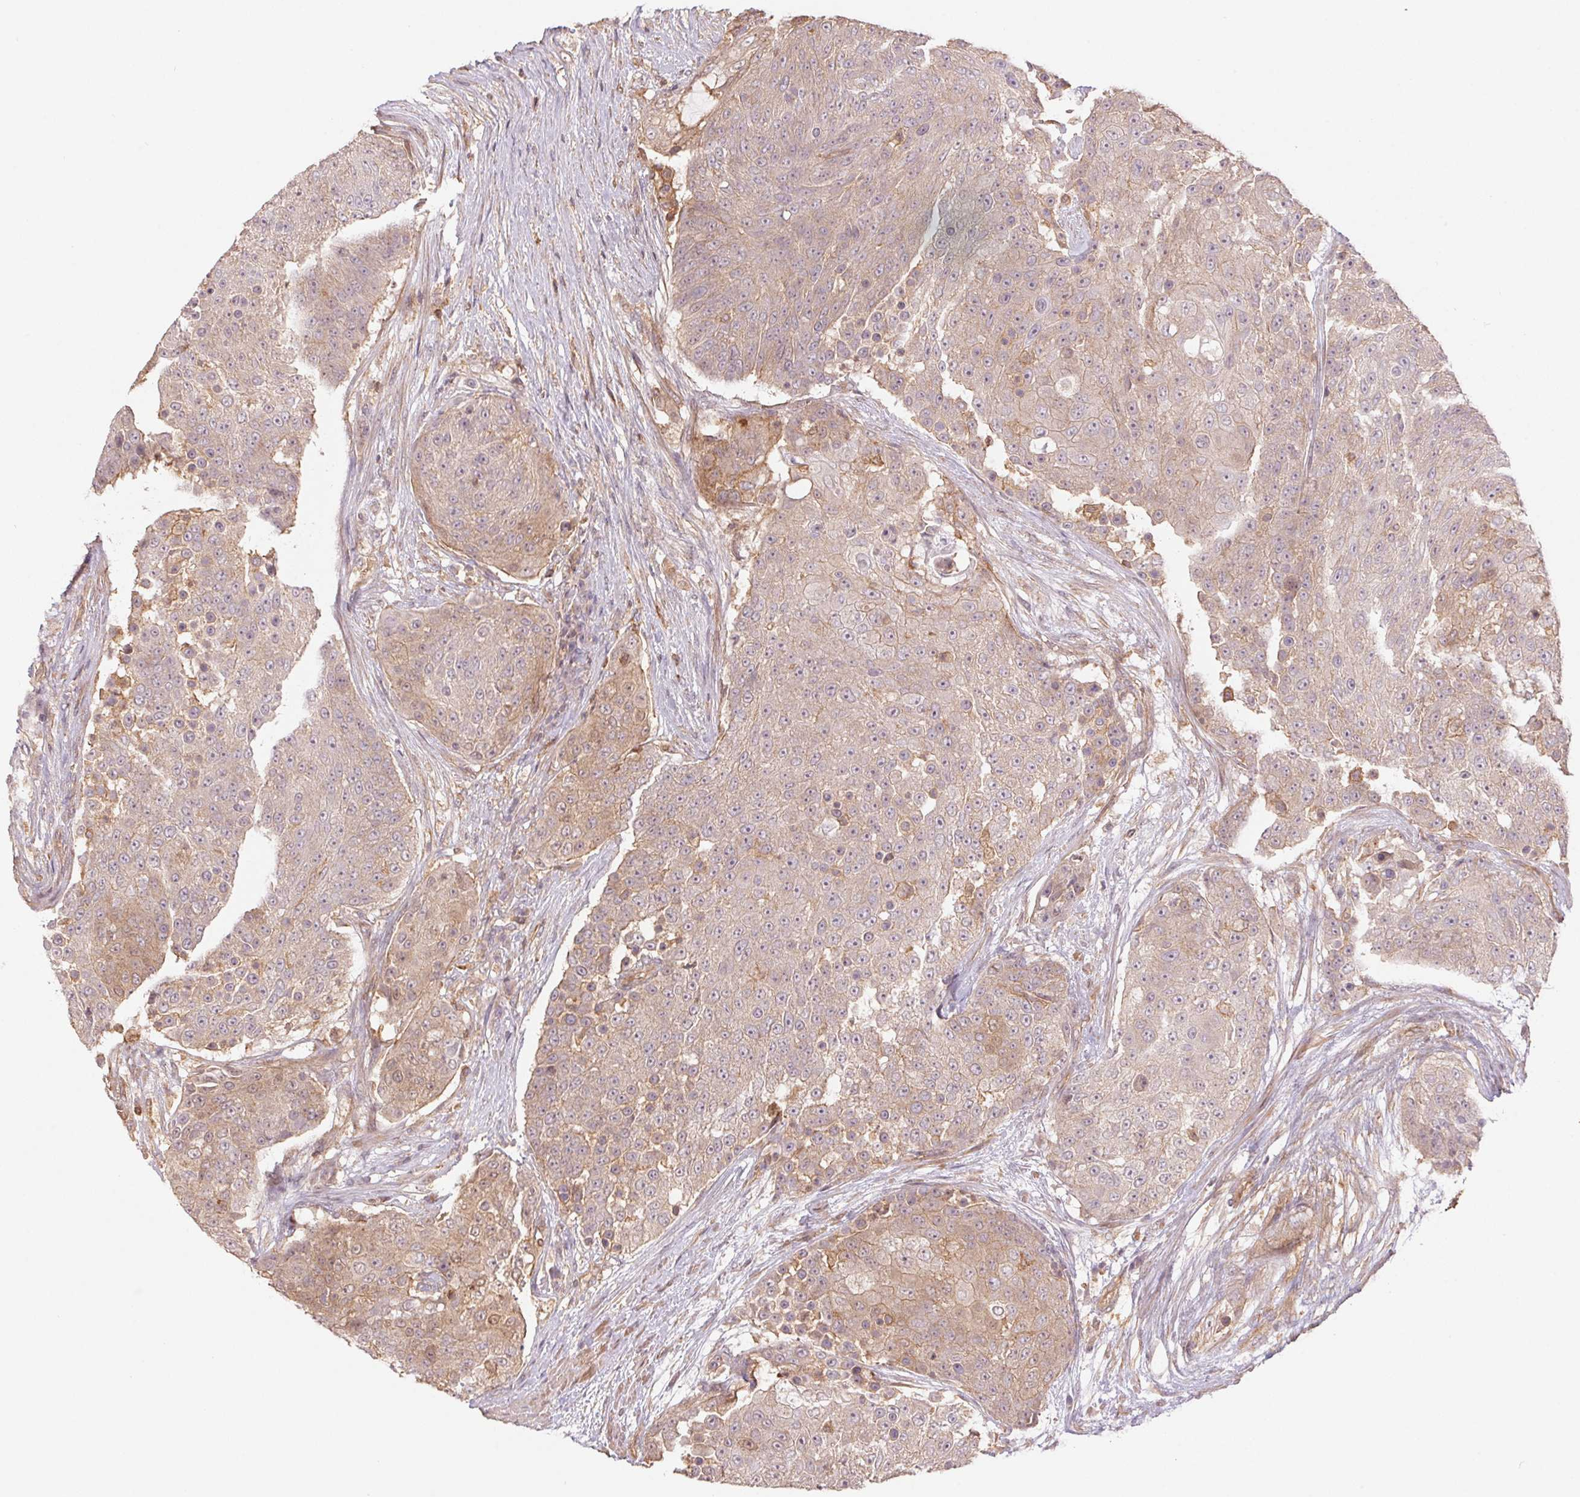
{"staining": {"intensity": "weak", "quantity": "25%-75%", "location": "cytoplasmic/membranous"}, "tissue": "urothelial cancer", "cell_type": "Tumor cells", "image_type": "cancer", "snomed": [{"axis": "morphology", "description": "Urothelial carcinoma, High grade"}, {"axis": "topography", "description": "Urinary bladder"}], "caption": "Urothelial cancer tissue exhibits weak cytoplasmic/membranous staining in about 25%-75% of tumor cells", "gene": "TUBA3D", "patient": {"sex": "female", "age": 63}}